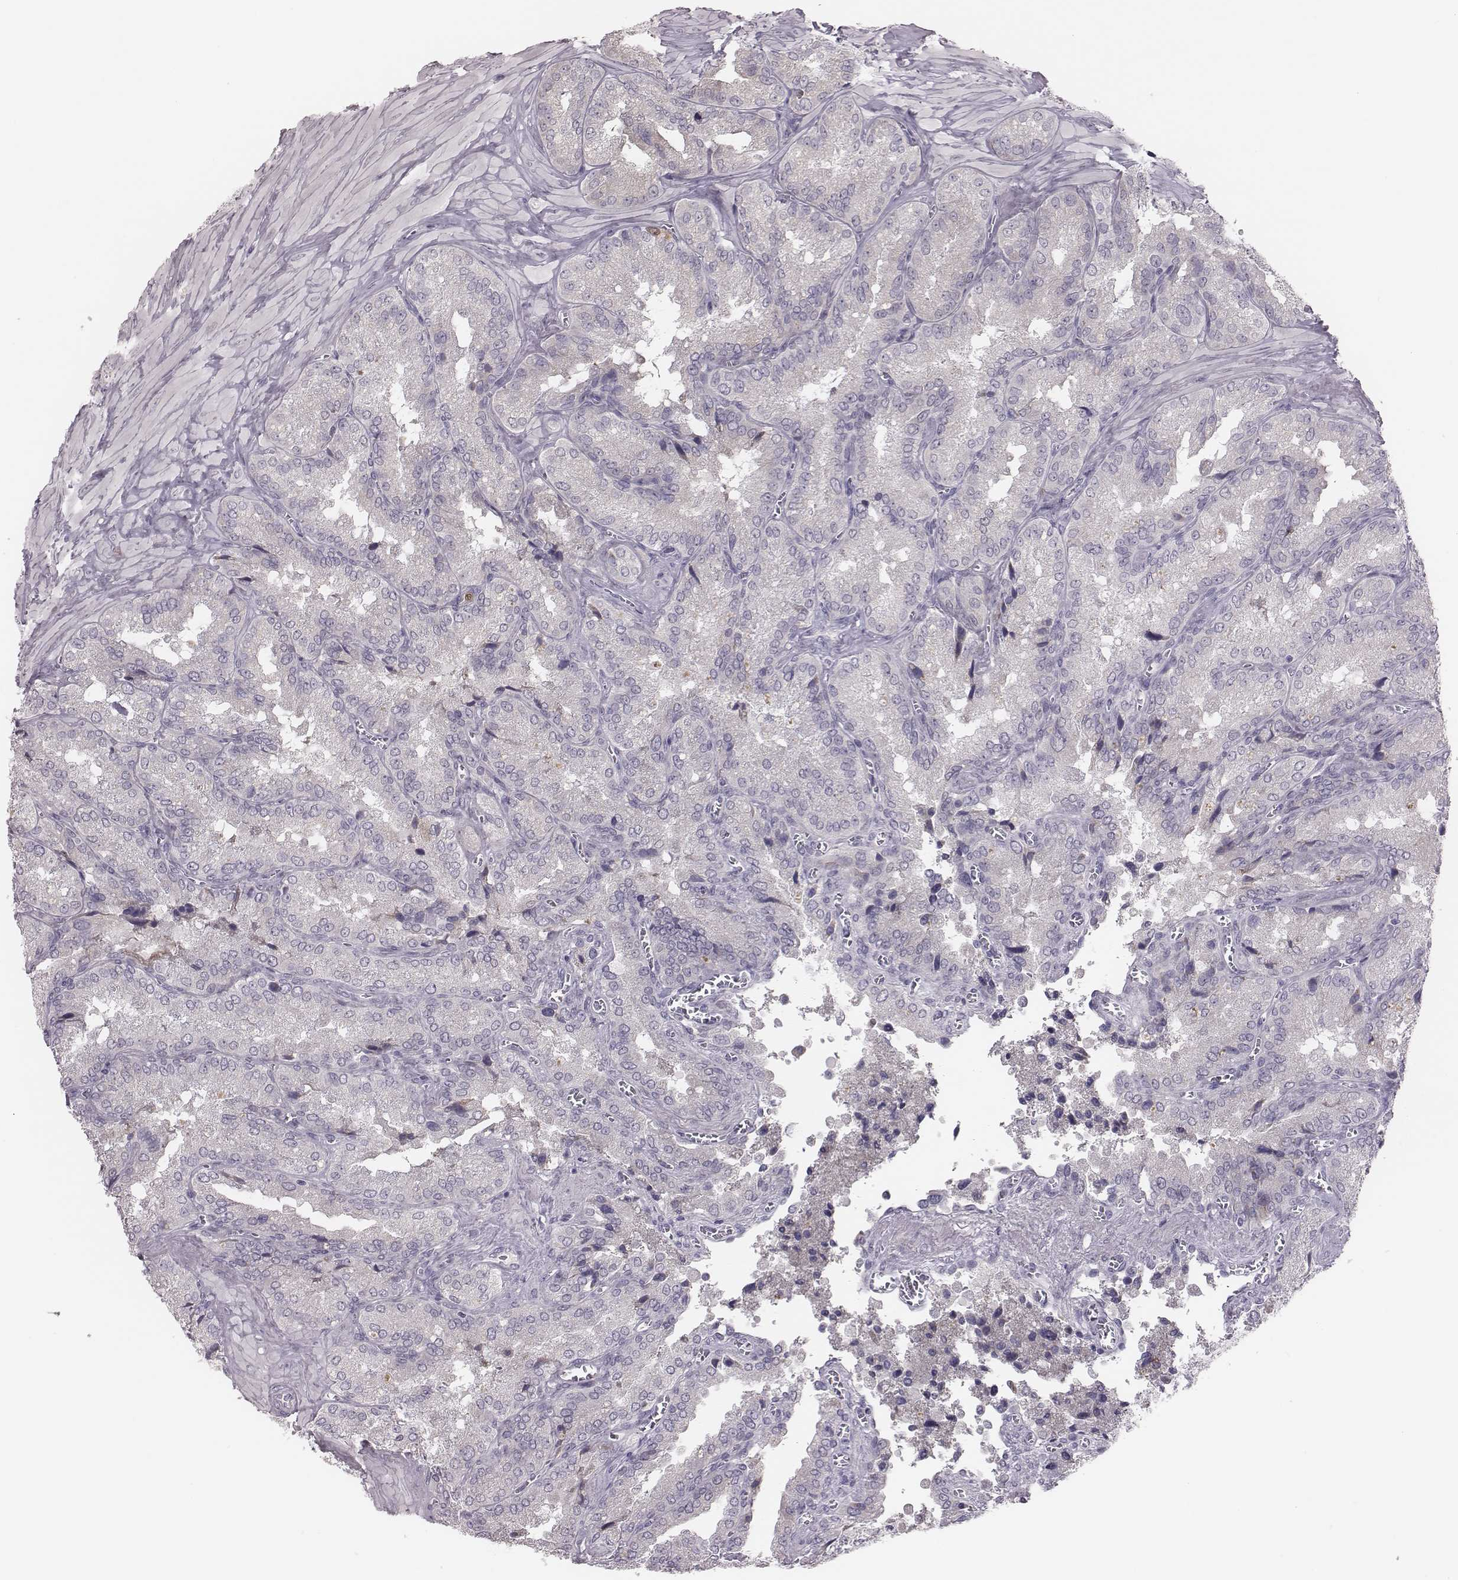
{"staining": {"intensity": "negative", "quantity": "none", "location": "none"}, "tissue": "seminal vesicle", "cell_type": "Glandular cells", "image_type": "normal", "snomed": [{"axis": "morphology", "description": "Normal tissue, NOS"}, {"axis": "topography", "description": "Seminal veicle"}], "caption": "The histopathology image demonstrates no staining of glandular cells in unremarkable seminal vesicle. Nuclei are stained in blue.", "gene": "PBK", "patient": {"sex": "male", "age": 37}}